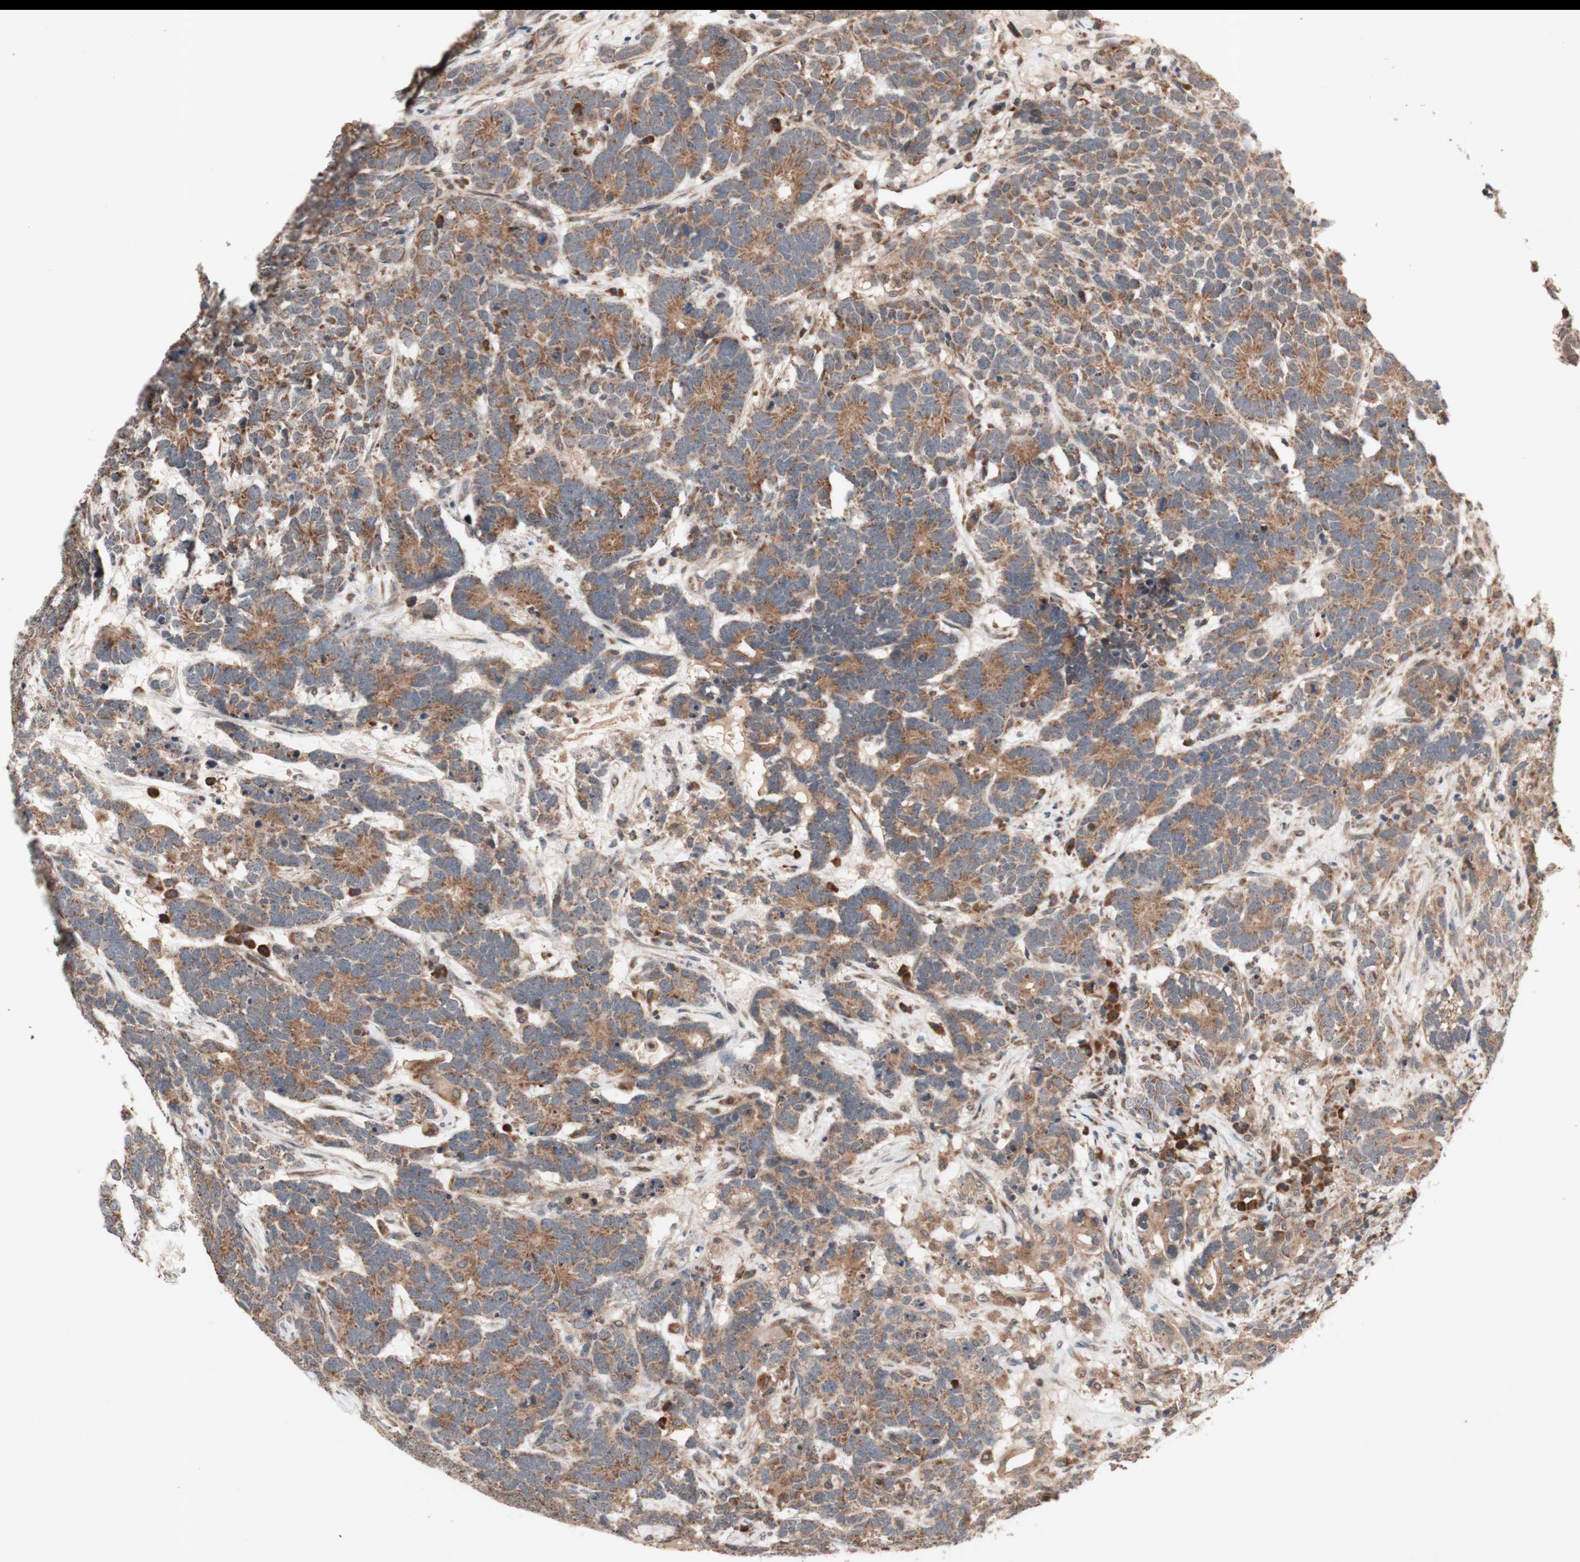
{"staining": {"intensity": "moderate", "quantity": ">75%", "location": "cytoplasmic/membranous"}, "tissue": "testis cancer", "cell_type": "Tumor cells", "image_type": "cancer", "snomed": [{"axis": "morphology", "description": "Carcinoma, Embryonal, NOS"}, {"axis": "topography", "description": "Testis"}], "caption": "Brown immunohistochemical staining in testis cancer shows moderate cytoplasmic/membranous expression in about >75% of tumor cells.", "gene": "DDOST", "patient": {"sex": "male", "age": 26}}